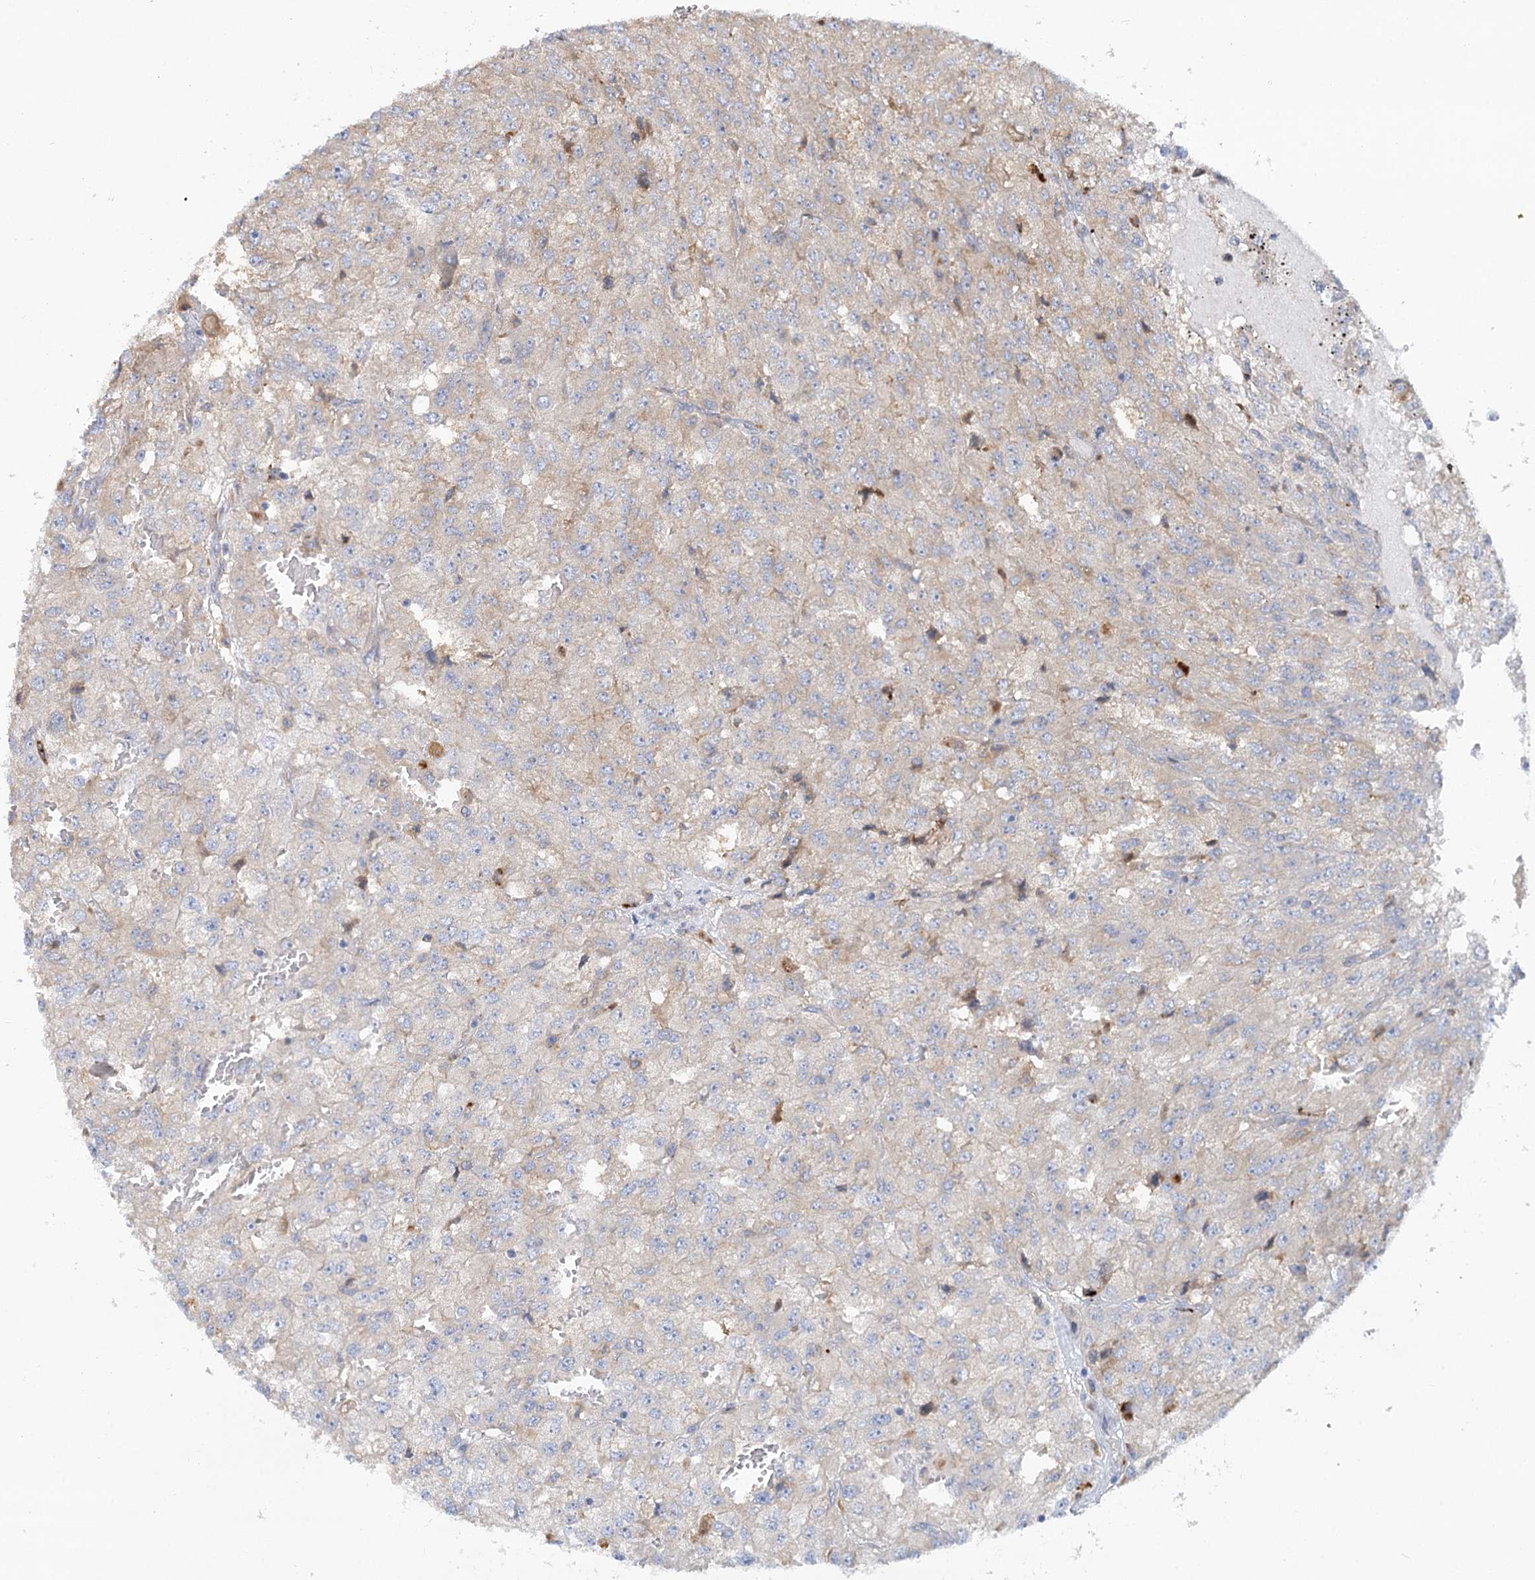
{"staining": {"intensity": "negative", "quantity": "none", "location": "none"}, "tissue": "renal cancer", "cell_type": "Tumor cells", "image_type": "cancer", "snomed": [{"axis": "morphology", "description": "Adenocarcinoma, NOS"}, {"axis": "topography", "description": "Kidney"}], "caption": "High magnification brightfield microscopy of renal adenocarcinoma stained with DAB (3,3'-diaminobenzidine) (brown) and counterstained with hematoxylin (blue): tumor cells show no significant positivity. Brightfield microscopy of immunohistochemistry stained with DAB (3,3'-diaminobenzidine) (brown) and hematoxylin (blue), captured at high magnification.", "gene": "GUSB", "patient": {"sex": "female", "age": 54}}